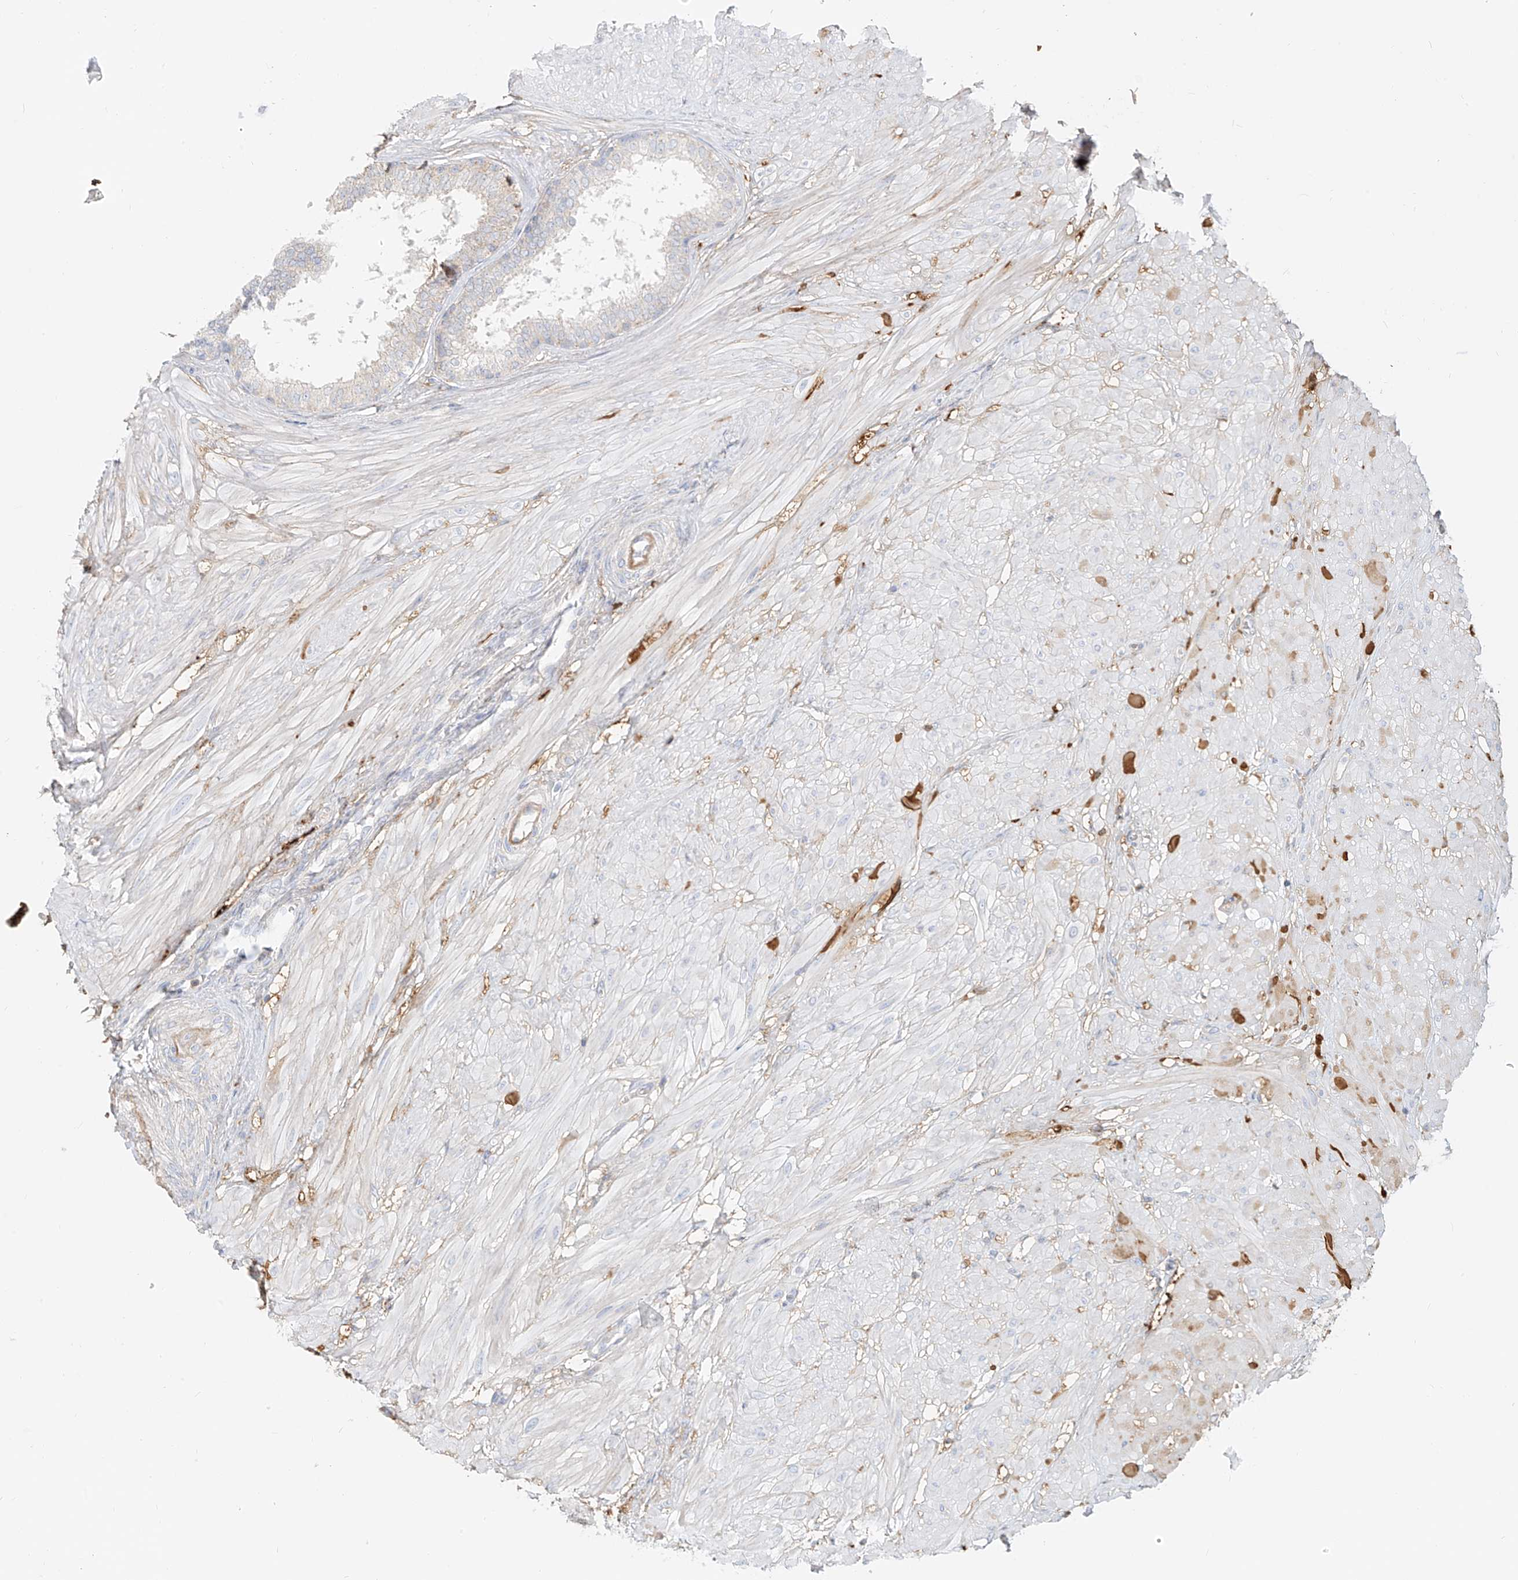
{"staining": {"intensity": "moderate", "quantity": "<25%", "location": "cytoplasmic/membranous"}, "tissue": "prostate", "cell_type": "Glandular cells", "image_type": "normal", "snomed": [{"axis": "morphology", "description": "Normal tissue, NOS"}, {"axis": "topography", "description": "Prostate"}], "caption": "Protein staining shows moderate cytoplasmic/membranous expression in approximately <25% of glandular cells in normal prostate. The staining was performed using DAB, with brown indicating positive protein expression. Nuclei are stained blue with hematoxylin.", "gene": "OCSTAMP", "patient": {"sex": "male", "age": 48}}